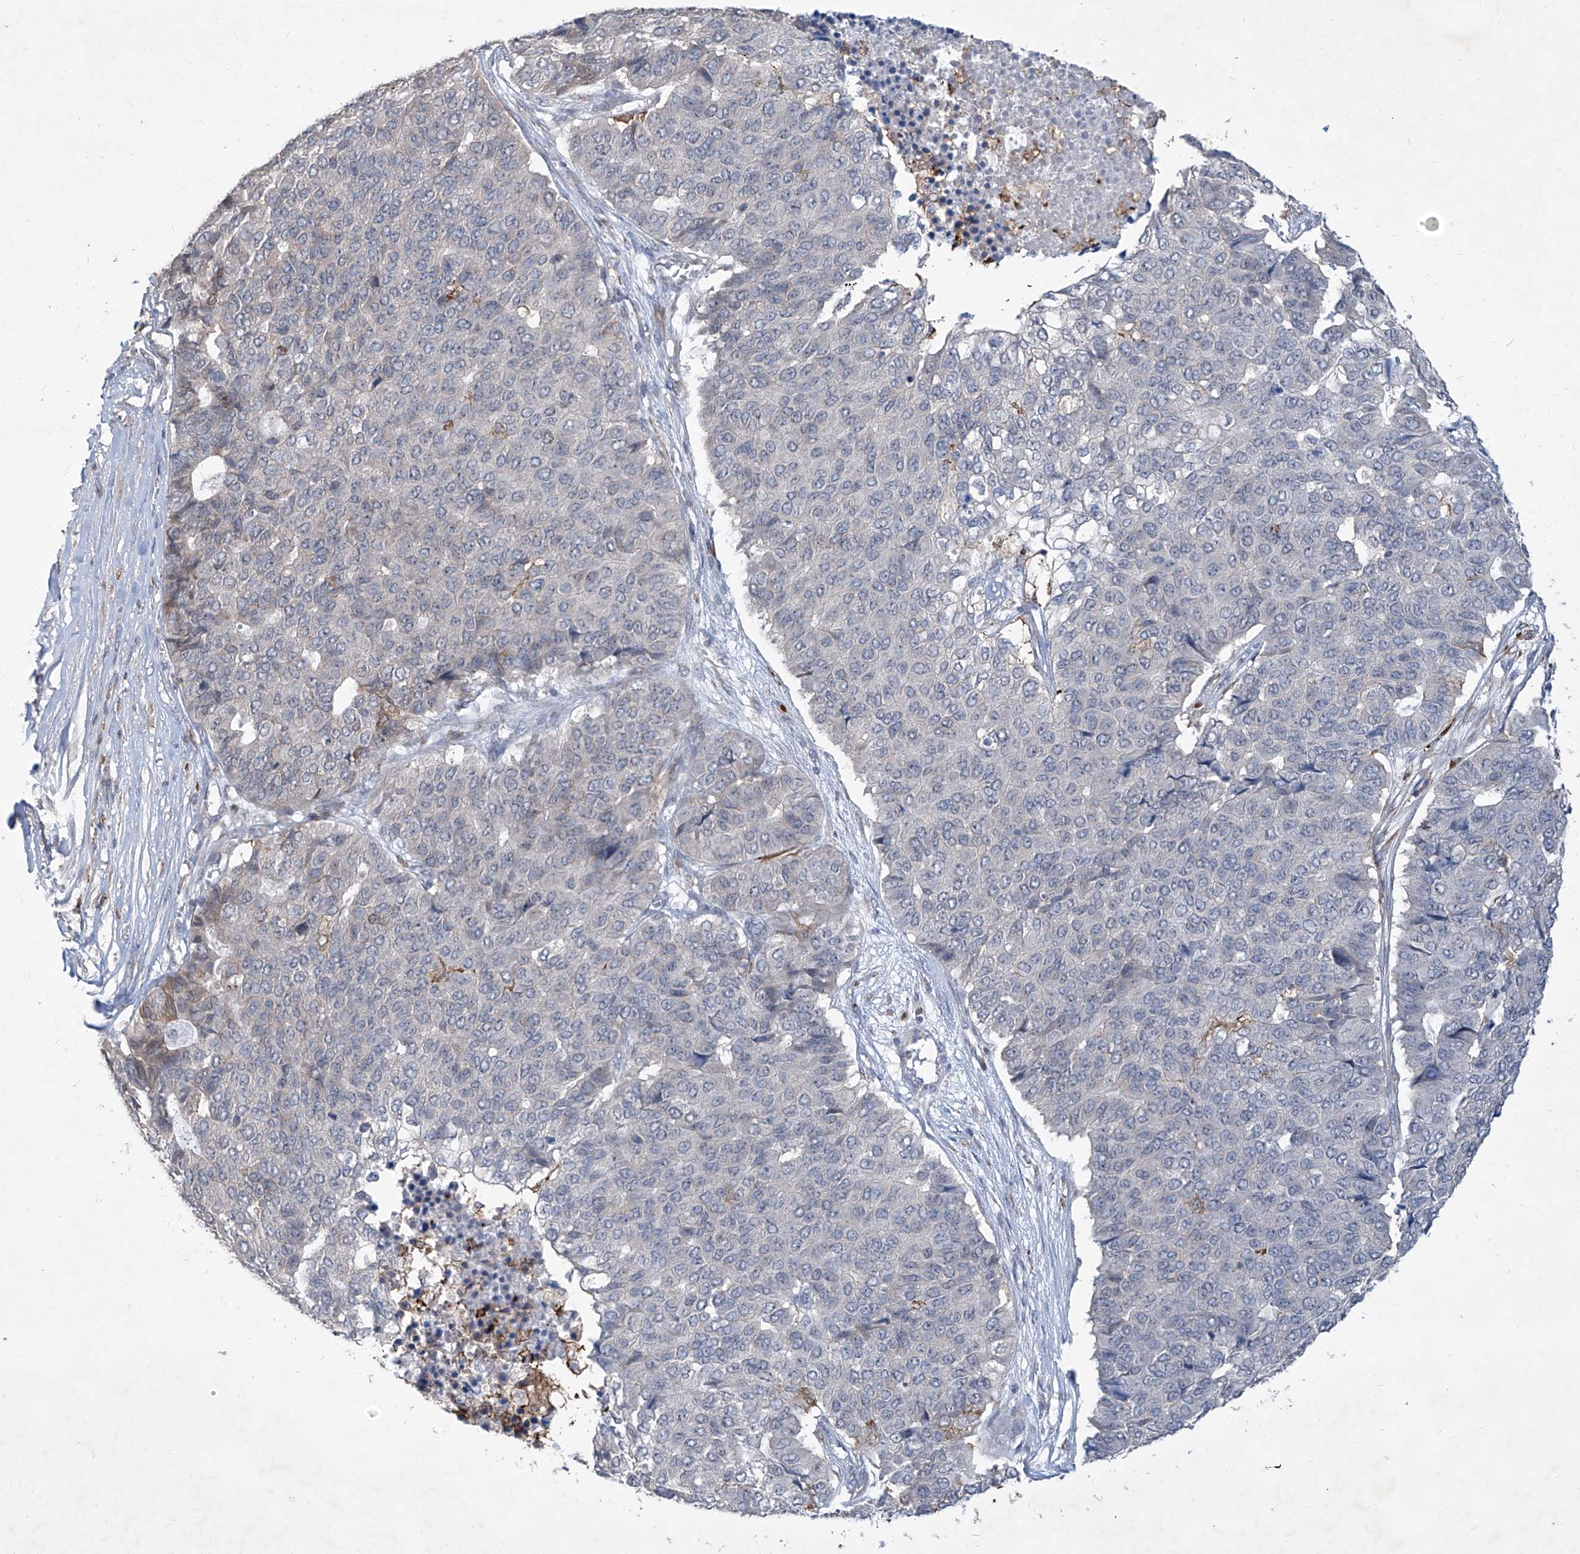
{"staining": {"intensity": "negative", "quantity": "none", "location": "none"}, "tissue": "pancreatic cancer", "cell_type": "Tumor cells", "image_type": "cancer", "snomed": [{"axis": "morphology", "description": "Adenocarcinoma, NOS"}, {"axis": "topography", "description": "Pancreas"}], "caption": "The image displays no staining of tumor cells in pancreatic cancer (adenocarcinoma).", "gene": "ZBTB48", "patient": {"sex": "male", "age": 50}}